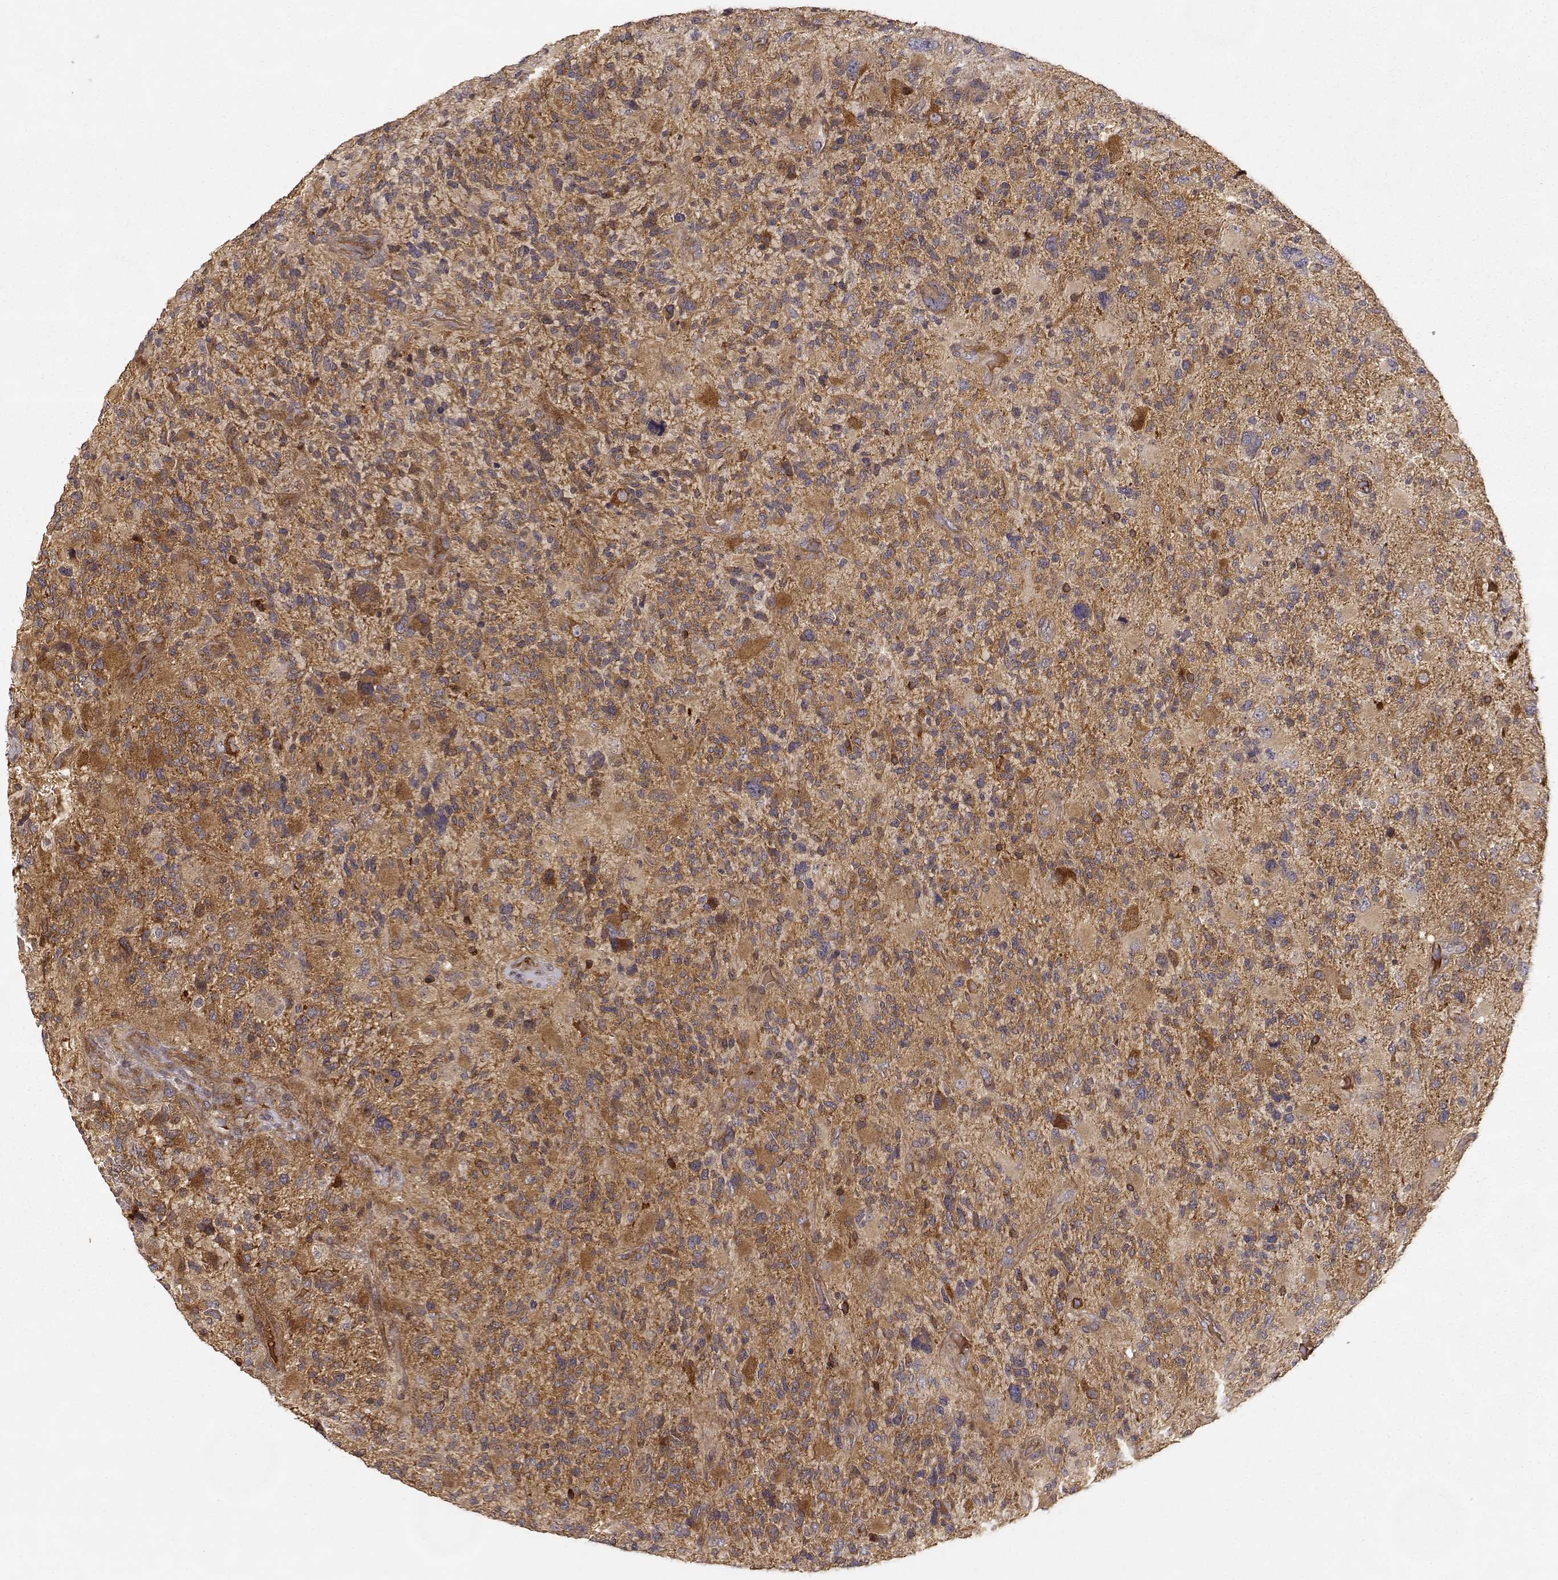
{"staining": {"intensity": "moderate", "quantity": ">75%", "location": "cytoplasmic/membranous"}, "tissue": "glioma", "cell_type": "Tumor cells", "image_type": "cancer", "snomed": [{"axis": "morphology", "description": "Glioma, malignant, High grade"}, {"axis": "topography", "description": "Brain"}], "caption": "Immunohistochemical staining of glioma exhibits moderate cytoplasmic/membranous protein staining in approximately >75% of tumor cells. (brown staining indicates protein expression, while blue staining denotes nuclei).", "gene": "PICK1", "patient": {"sex": "female", "age": 71}}